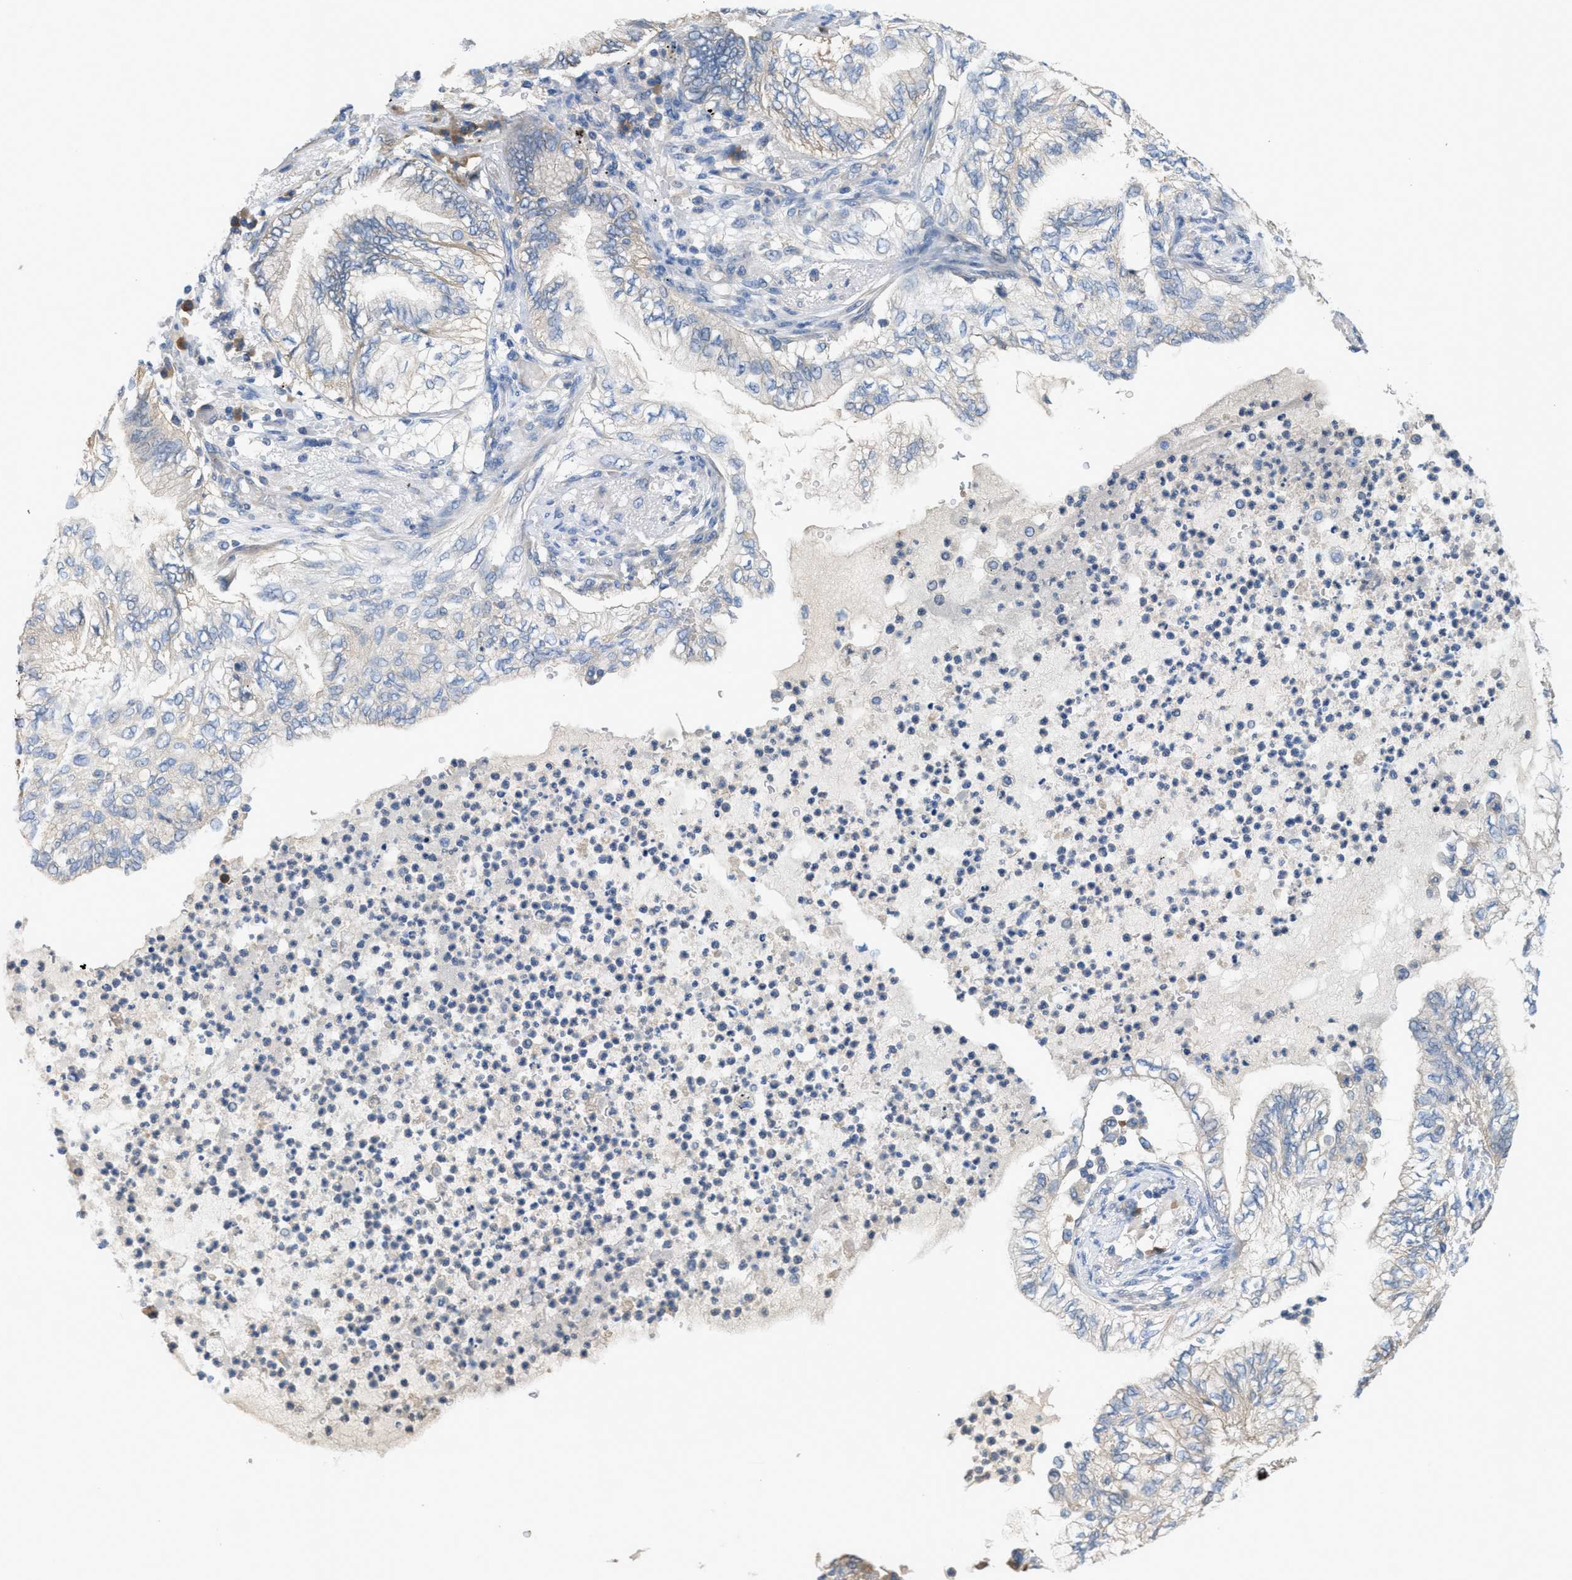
{"staining": {"intensity": "weak", "quantity": "<25%", "location": "cytoplasmic/membranous"}, "tissue": "lung cancer", "cell_type": "Tumor cells", "image_type": "cancer", "snomed": [{"axis": "morphology", "description": "Normal tissue, NOS"}, {"axis": "morphology", "description": "Adenocarcinoma, NOS"}, {"axis": "topography", "description": "Bronchus"}, {"axis": "topography", "description": "Lung"}], "caption": "Immunohistochemical staining of lung cancer shows no significant expression in tumor cells. (DAB (3,3'-diaminobenzidine) immunohistochemistry visualized using brightfield microscopy, high magnification).", "gene": "UBA5", "patient": {"sex": "female", "age": 70}}